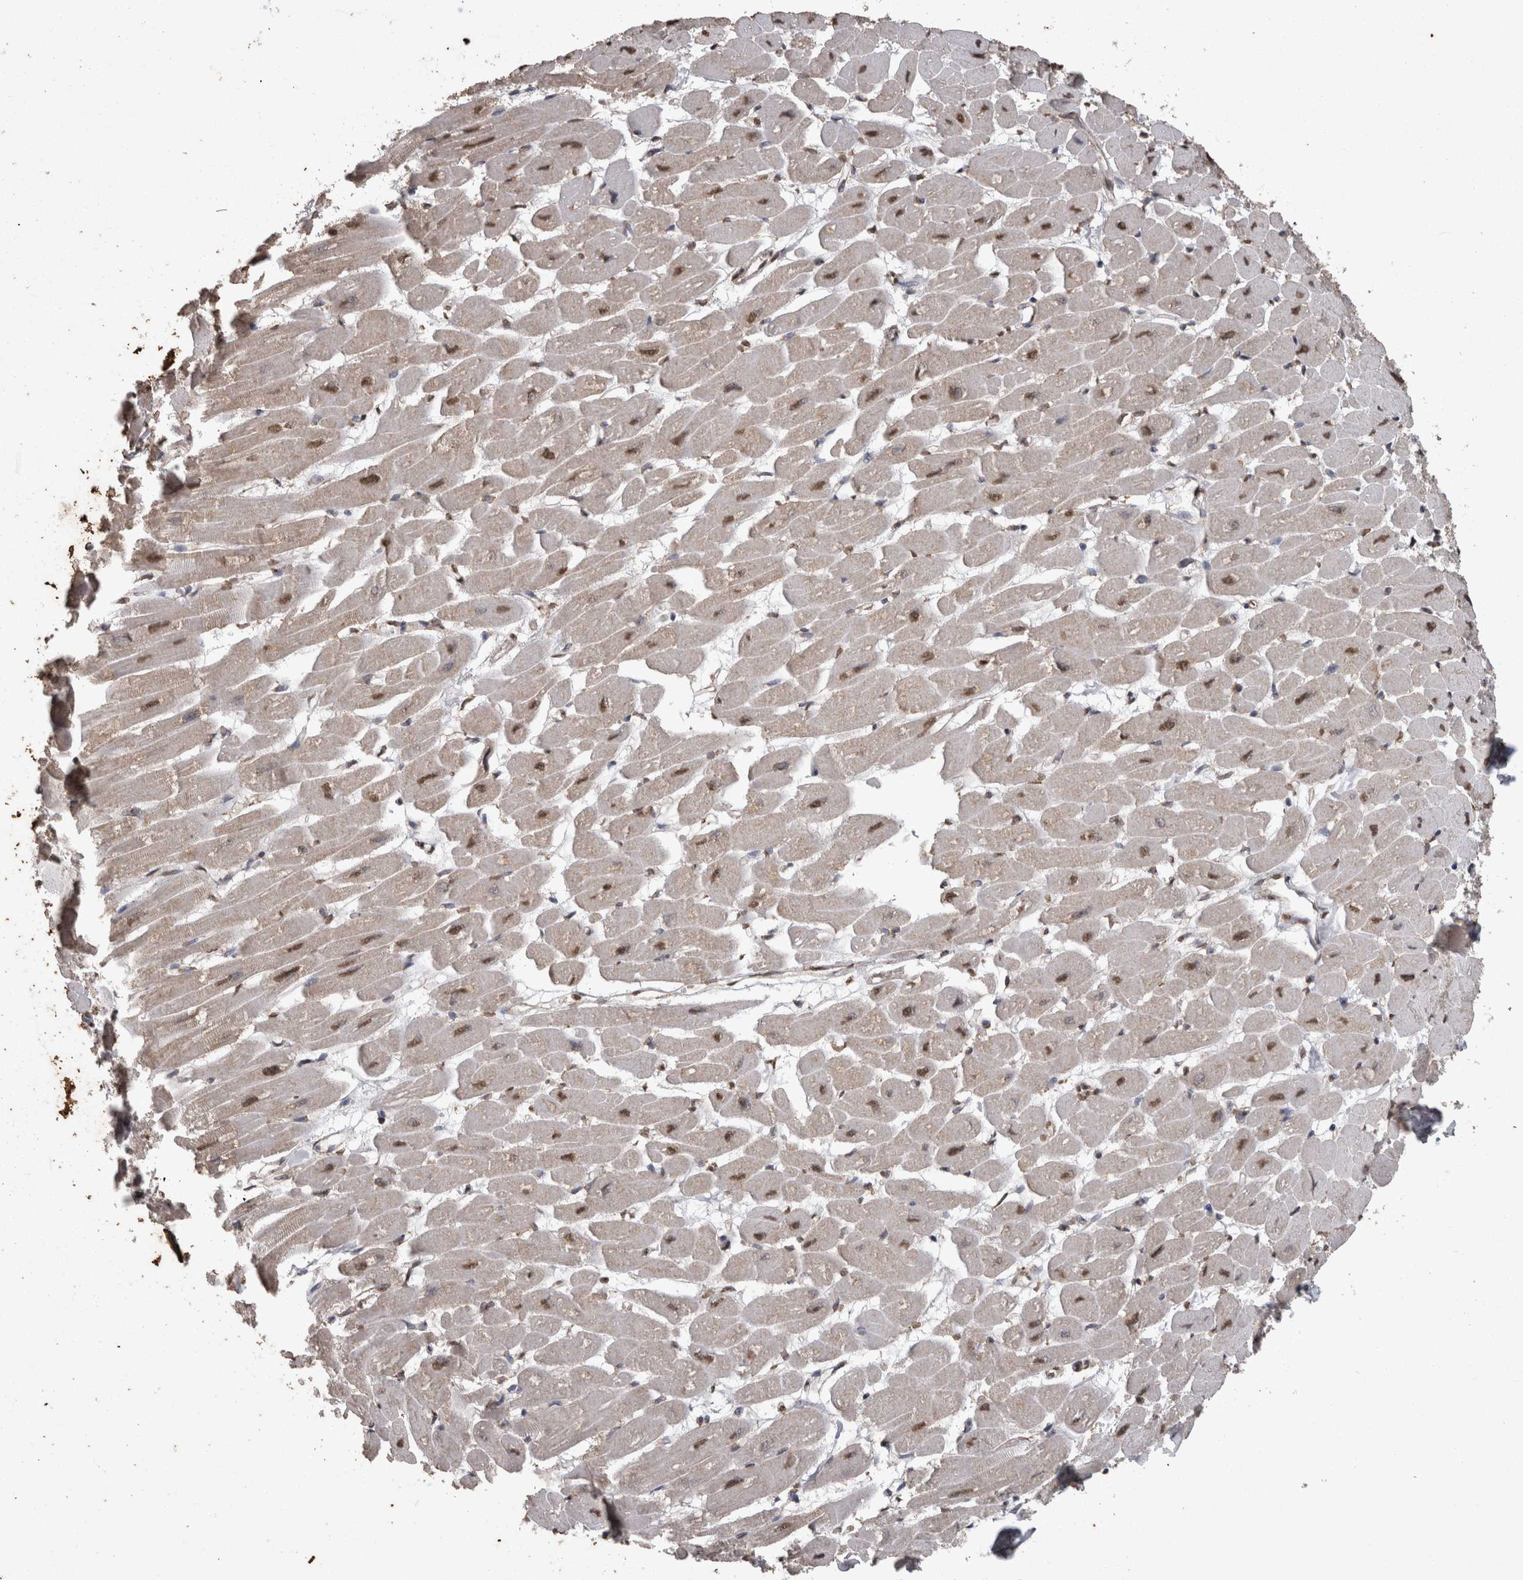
{"staining": {"intensity": "moderate", "quantity": ">75%", "location": "cytoplasmic/membranous,nuclear"}, "tissue": "heart muscle", "cell_type": "Cardiomyocytes", "image_type": "normal", "snomed": [{"axis": "morphology", "description": "Normal tissue, NOS"}, {"axis": "topography", "description": "Heart"}], "caption": "Unremarkable heart muscle demonstrates moderate cytoplasmic/membranous,nuclear staining in about >75% of cardiomyocytes.", "gene": "SMAD7", "patient": {"sex": "female", "age": 54}}